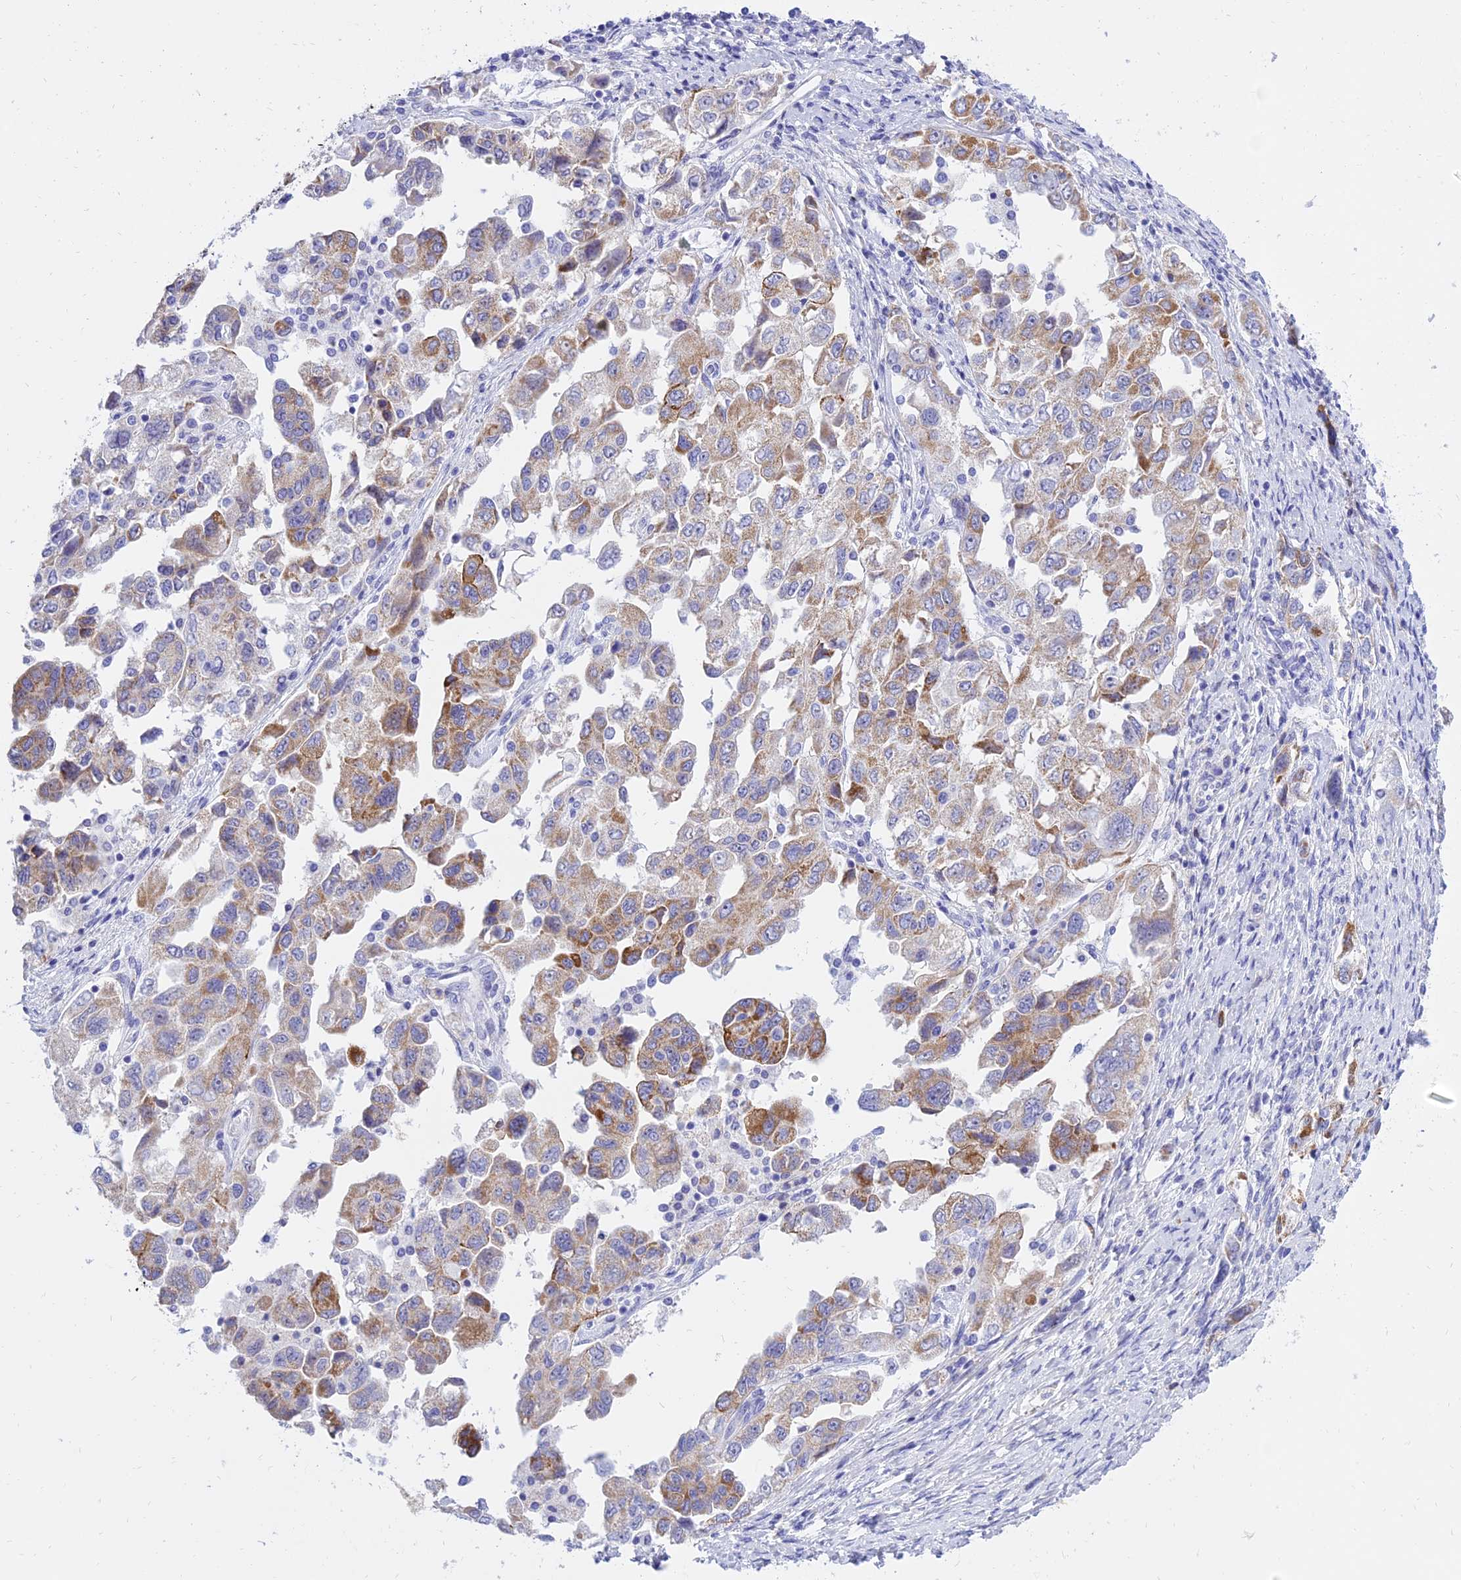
{"staining": {"intensity": "moderate", "quantity": "25%-75%", "location": "cytoplasmic/membranous"}, "tissue": "ovarian cancer", "cell_type": "Tumor cells", "image_type": "cancer", "snomed": [{"axis": "morphology", "description": "Carcinoma, NOS"}, {"axis": "morphology", "description": "Cystadenocarcinoma, serous, NOS"}, {"axis": "topography", "description": "Ovary"}], "caption": "An image of human carcinoma (ovarian) stained for a protein displays moderate cytoplasmic/membranous brown staining in tumor cells.", "gene": "PKN3", "patient": {"sex": "female", "age": 69}}